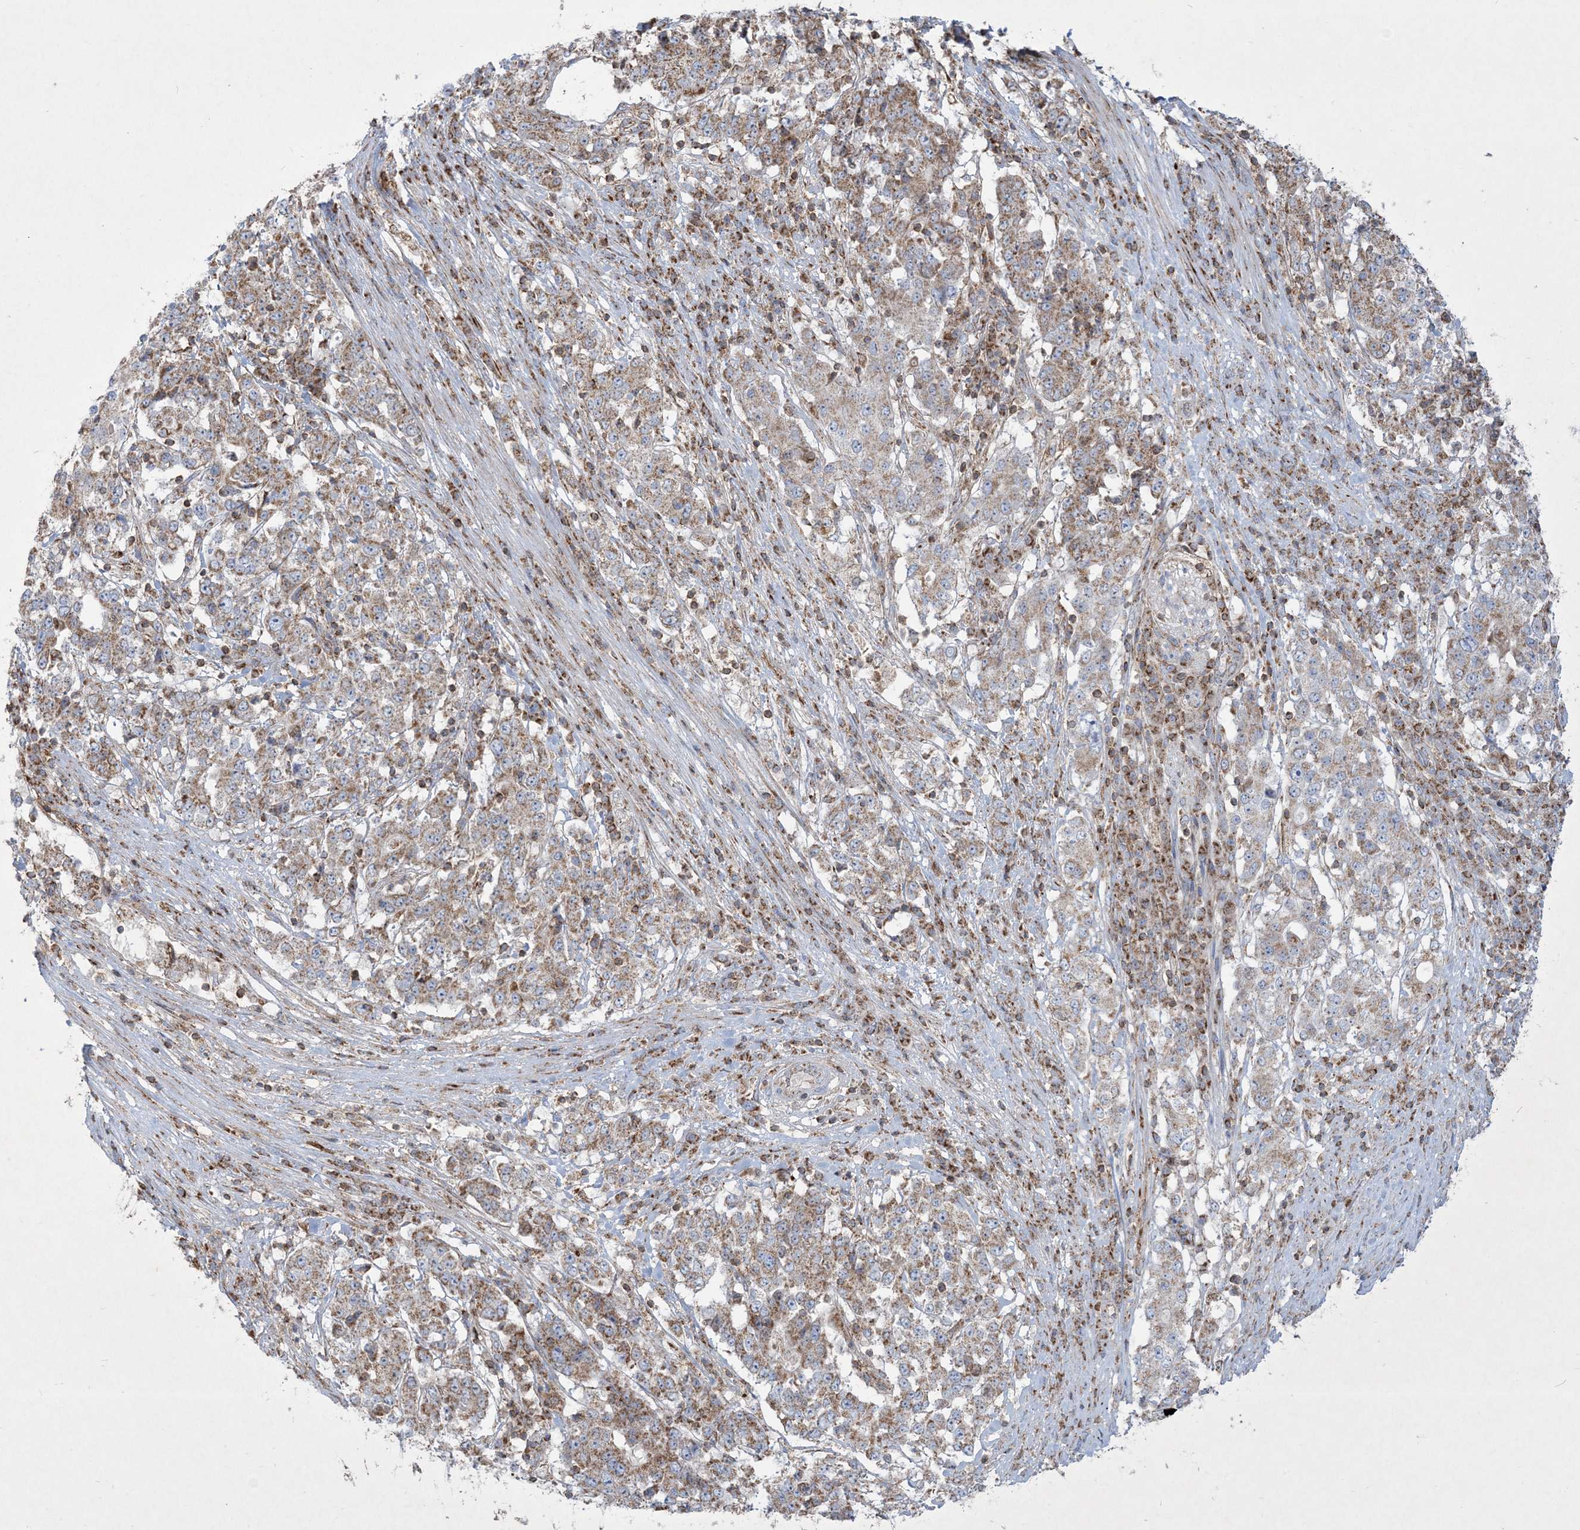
{"staining": {"intensity": "moderate", "quantity": ">75%", "location": "cytoplasmic/membranous"}, "tissue": "stomach cancer", "cell_type": "Tumor cells", "image_type": "cancer", "snomed": [{"axis": "morphology", "description": "Adenocarcinoma, NOS"}, {"axis": "topography", "description": "Stomach"}], "caption": "Stomach adenocarcinoma tissue shows moderate cytoplasmic/membranous positivity in approximately >75% of tumor cells", "gene": "BEND4", "patient": {"sex": "male", "age": 59}}